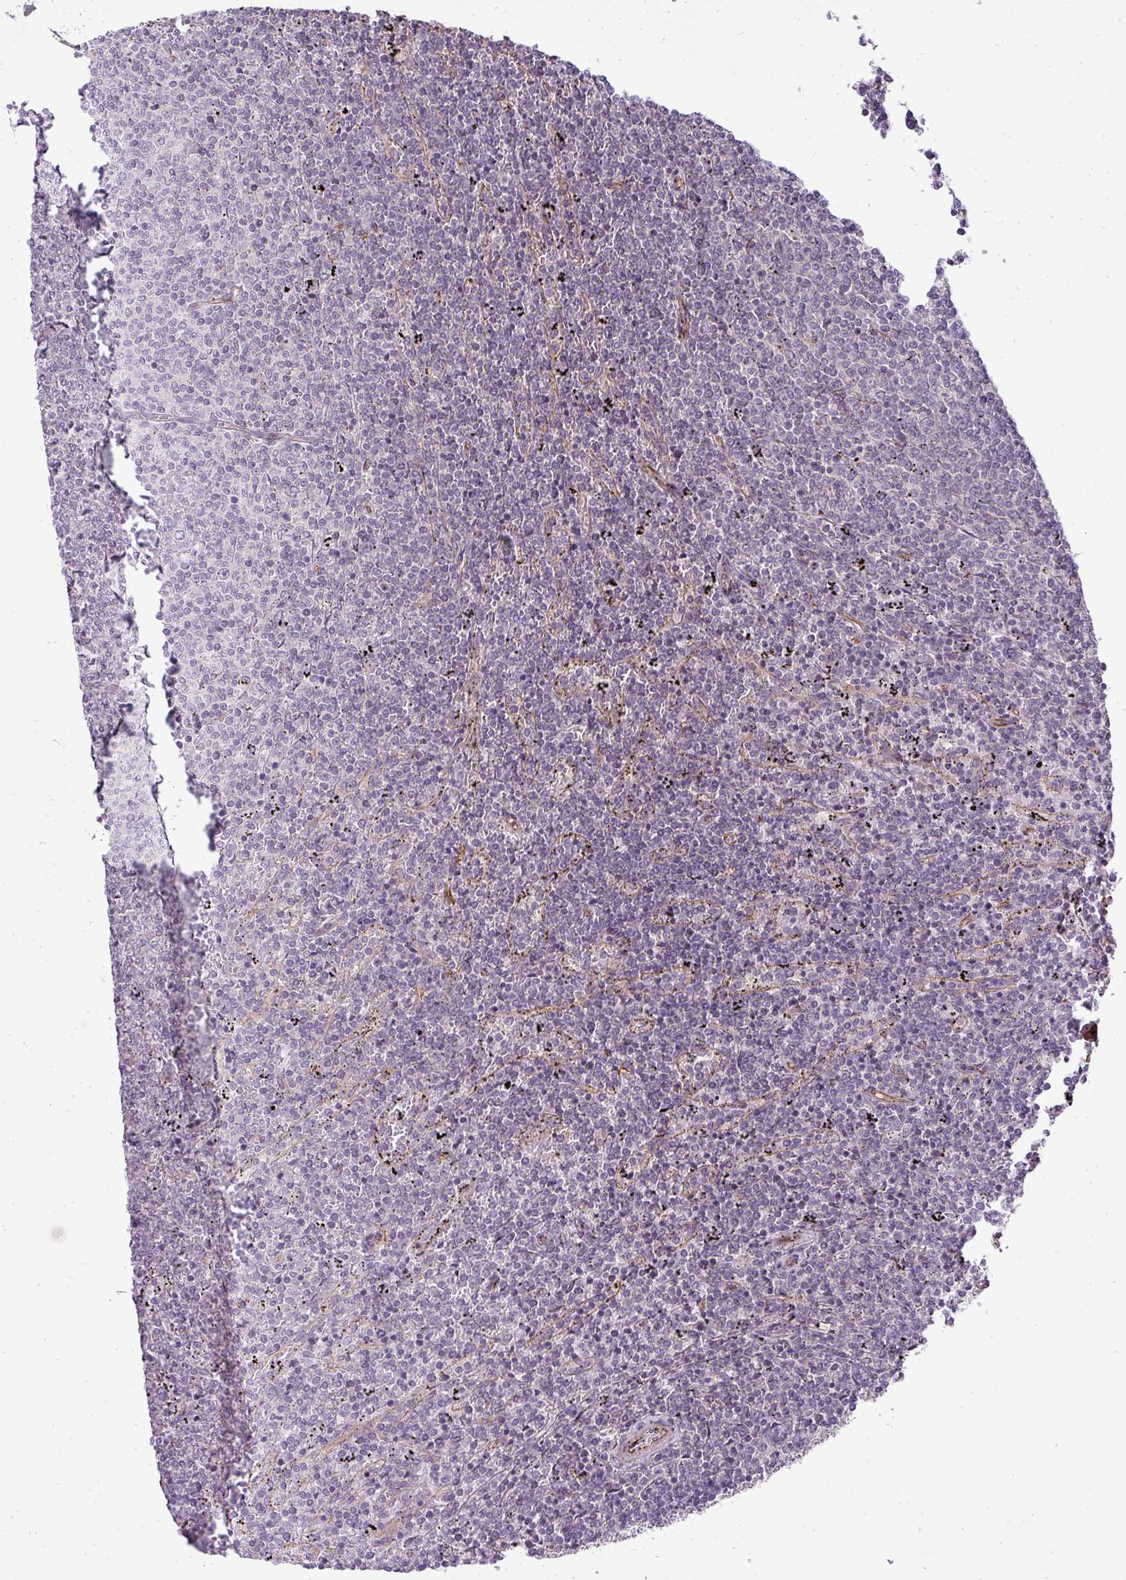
{"staining": {"intensity": "negative", "quantity": "none", "location": "none"}, "tissue": "lymphoma", "cell_type": "Tumor cells", "image_type": "cancer", "snomed": [{"axis": "morphology", "description": "Malignant lymphoma, non-Hodgkin's type, Low grade"}, {"axis": "topography", "description": "Spleen"}], "caption": "The IHC image has no significant expression in tumor cells of lymphoma tissue. The staining was performed using DAB (3,3'-diaminobenzidine) to visualize the protein expression in brown, while the nuclei were stained in blue with hematoxylin (Magnification: 20x).", "gene": "PDRG1", "patient": {"sex": "female", "age": 50}}